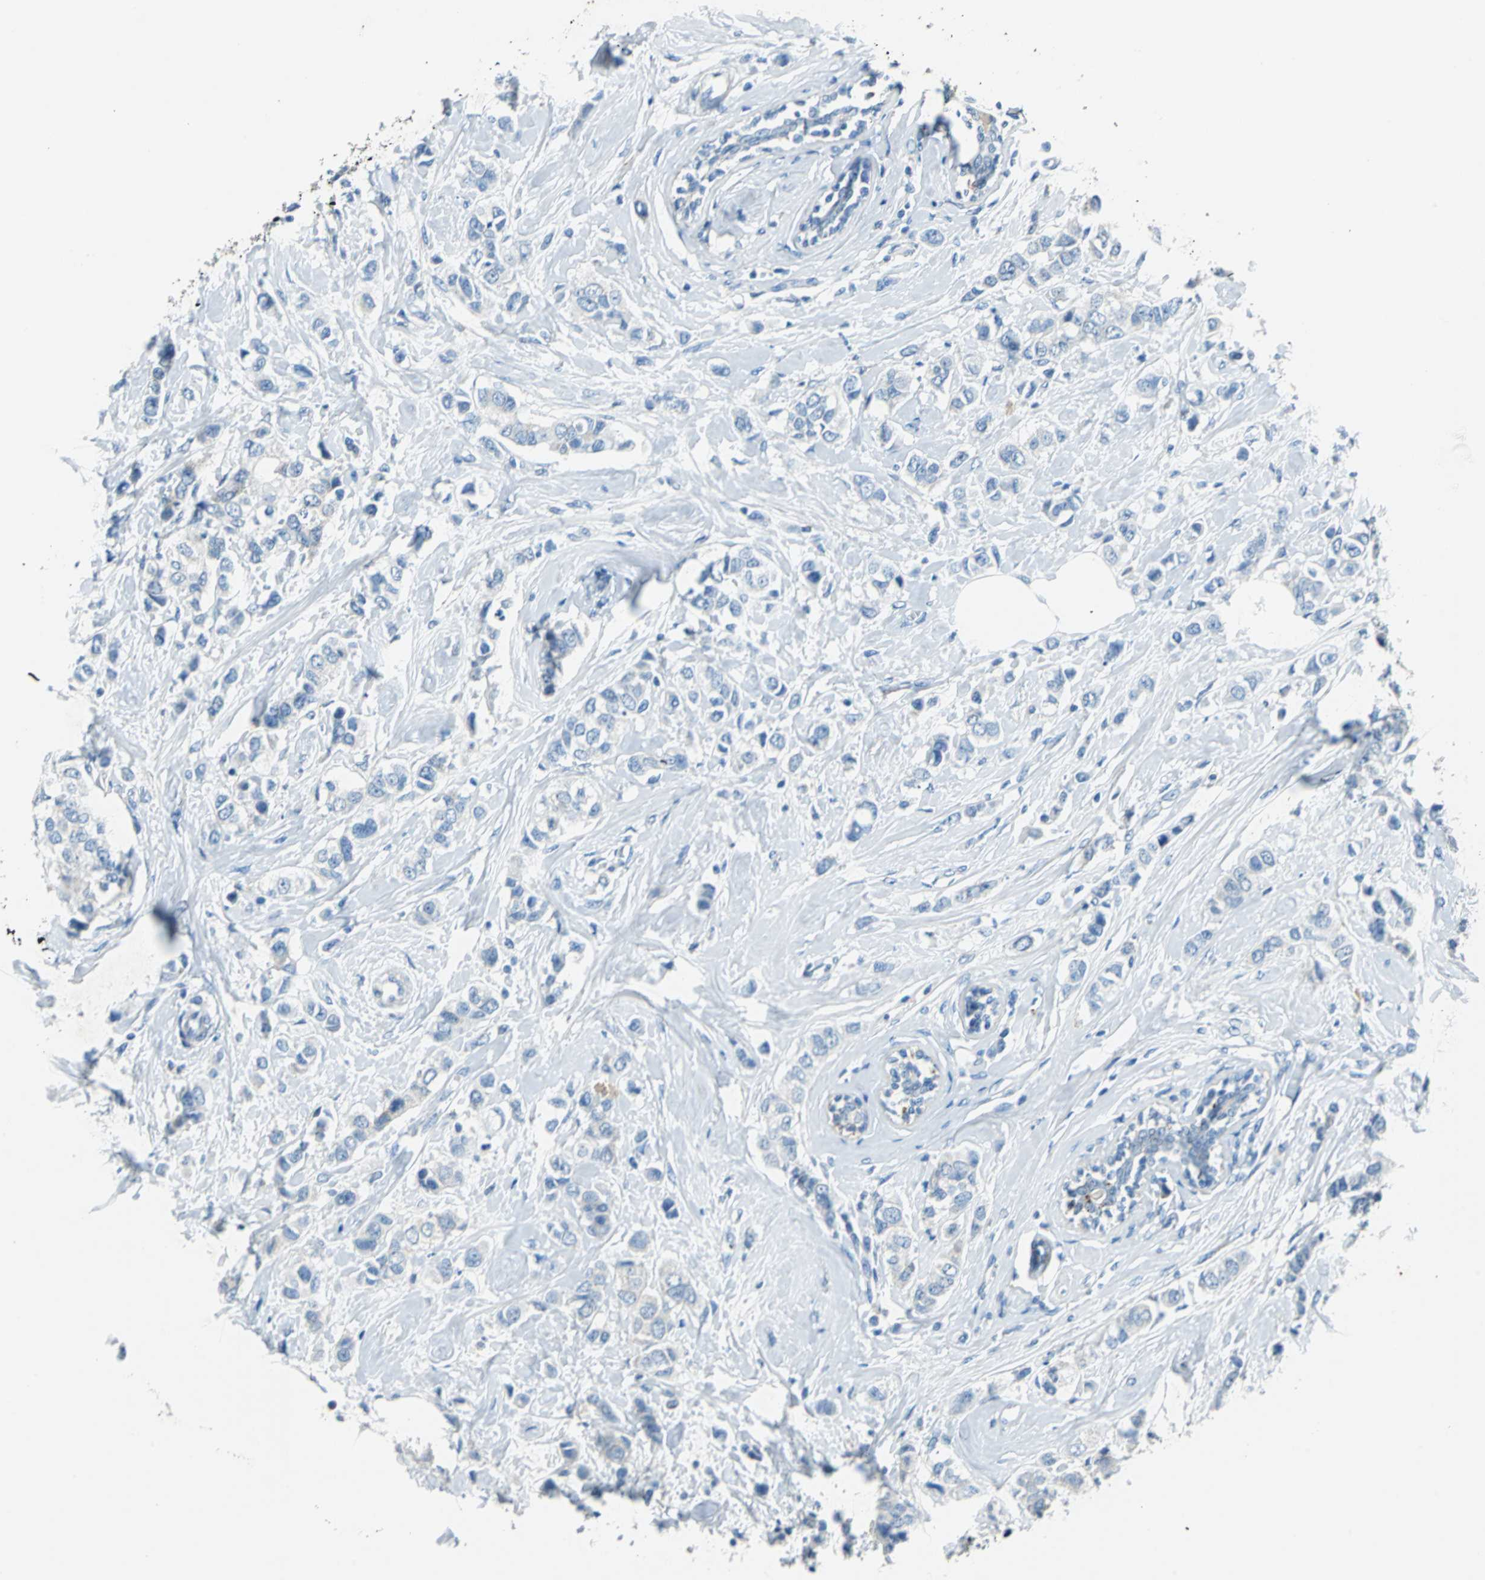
{"staining": {"intensity": "negative", "quantity": "none", "location": "none"}, "tissue": "breast cancer", "cell_type": "Tumor cells", "image_type": "cancer", "snomed": [{"axis": "morphology", "description": "Duct carcinoma"}, {"axis": "topography", "description": "Breast"}], "caption": "Immunohistochemistry image of infiltrating ductal carcinoma (breast) stained for a protein (brown), which exhibits no expression in tumor cells.", "gene": "TEX264", "patient": {"sex": "female", "age": 50}}